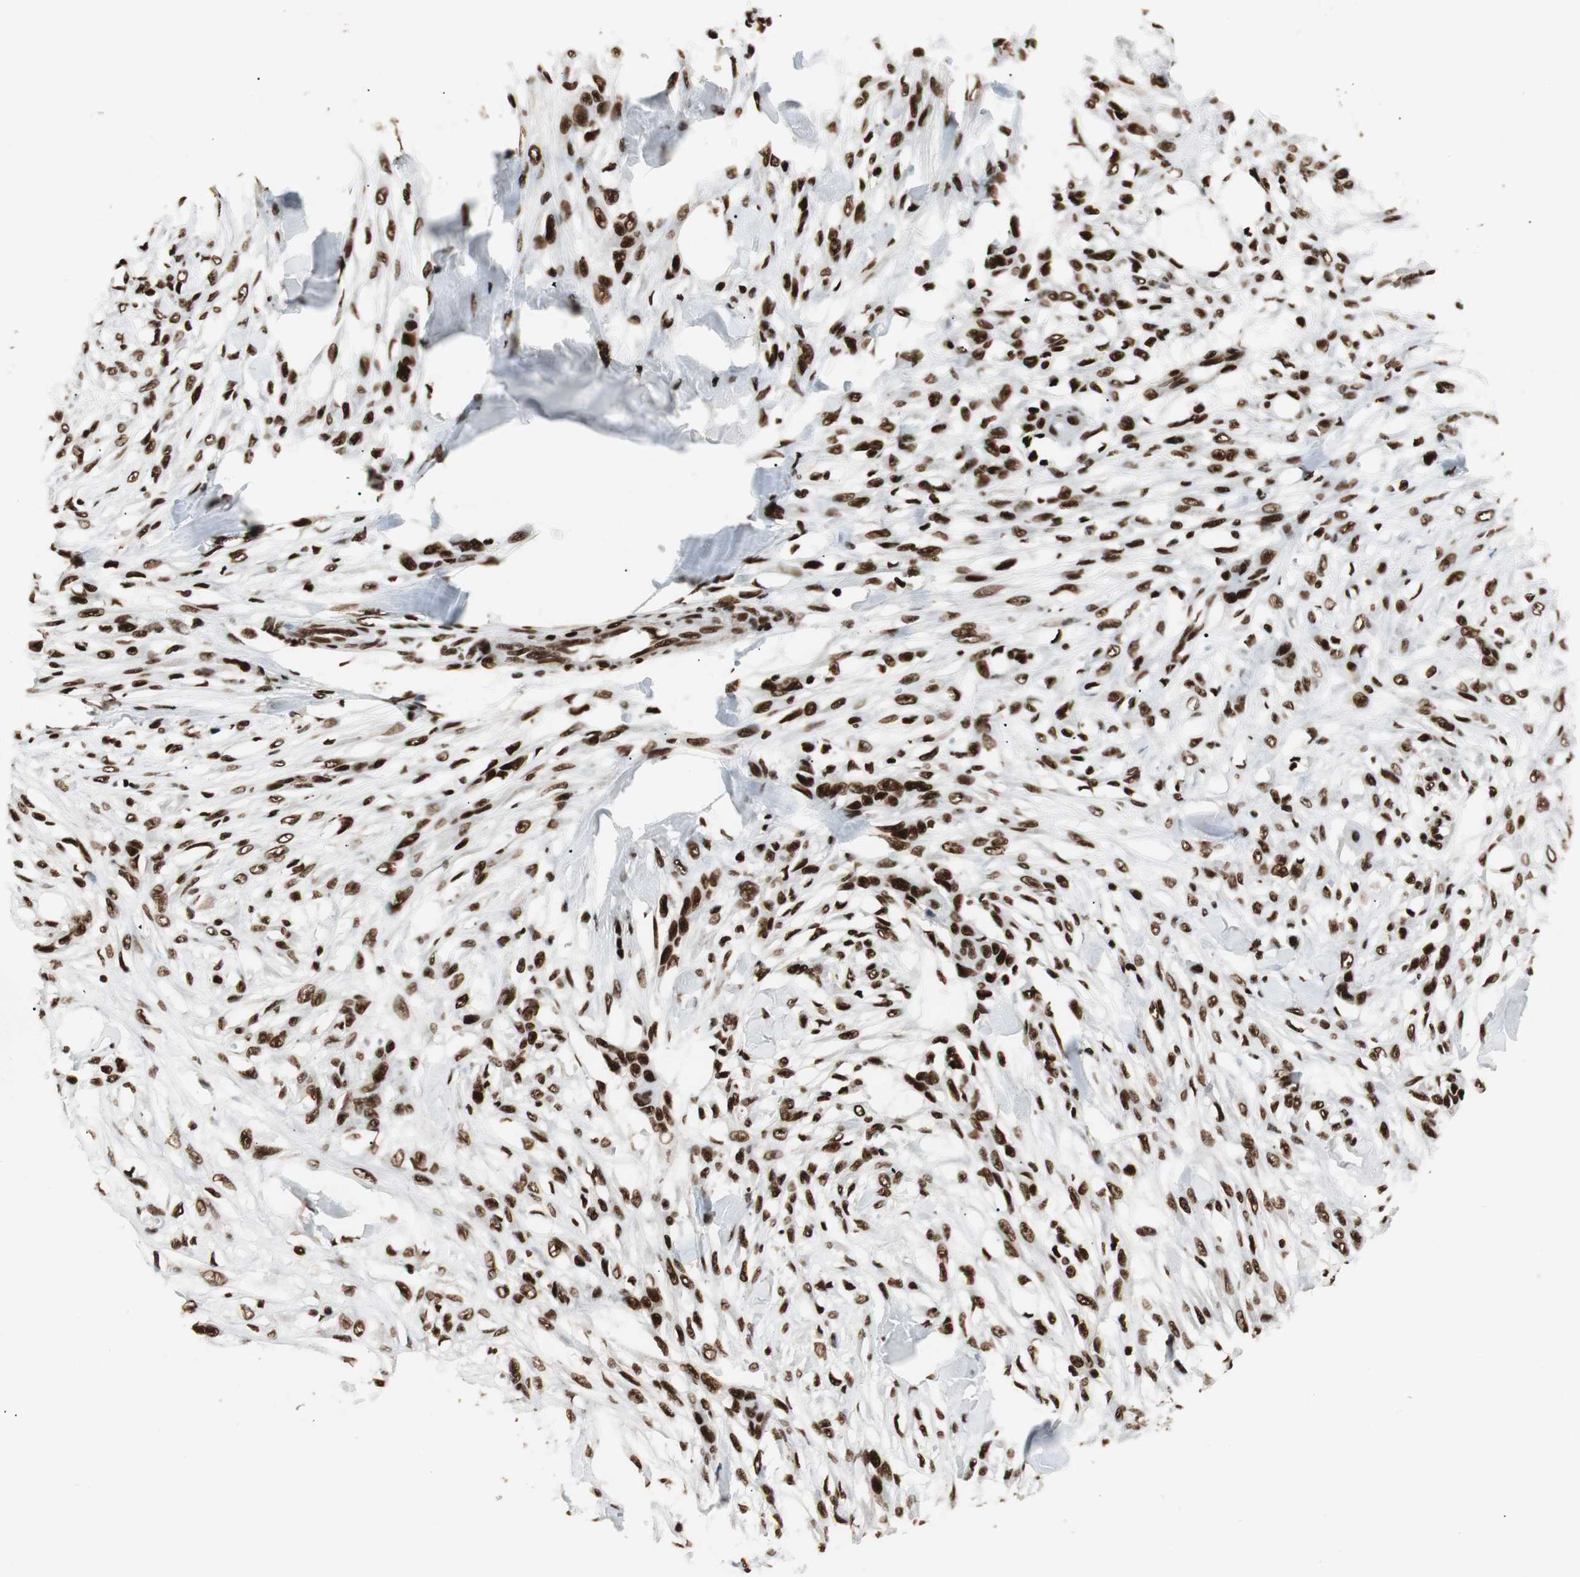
{"staining": {"intensity": "strong", "quantity": ">75%", "location": "nuclear"}, "tissue": "skin cancer", "cell_type": "Tumor cells", "image_type": "cancer", "snomed": [{"axis": "morphology", "description": "Normal tissue, NOS"}, {"axis": "morphology", "description": "Squamous cell carcinoma, NOS"}, {"axis": "topography", "description": "Skin"}], "caption": "An image of human skin cancer (squamous cell carcinoma) stained for a protein displays strong nuclear brown staining in tumor cells.", "gene": "MTA2", "patient": {"sex": "female", "age": 59}}